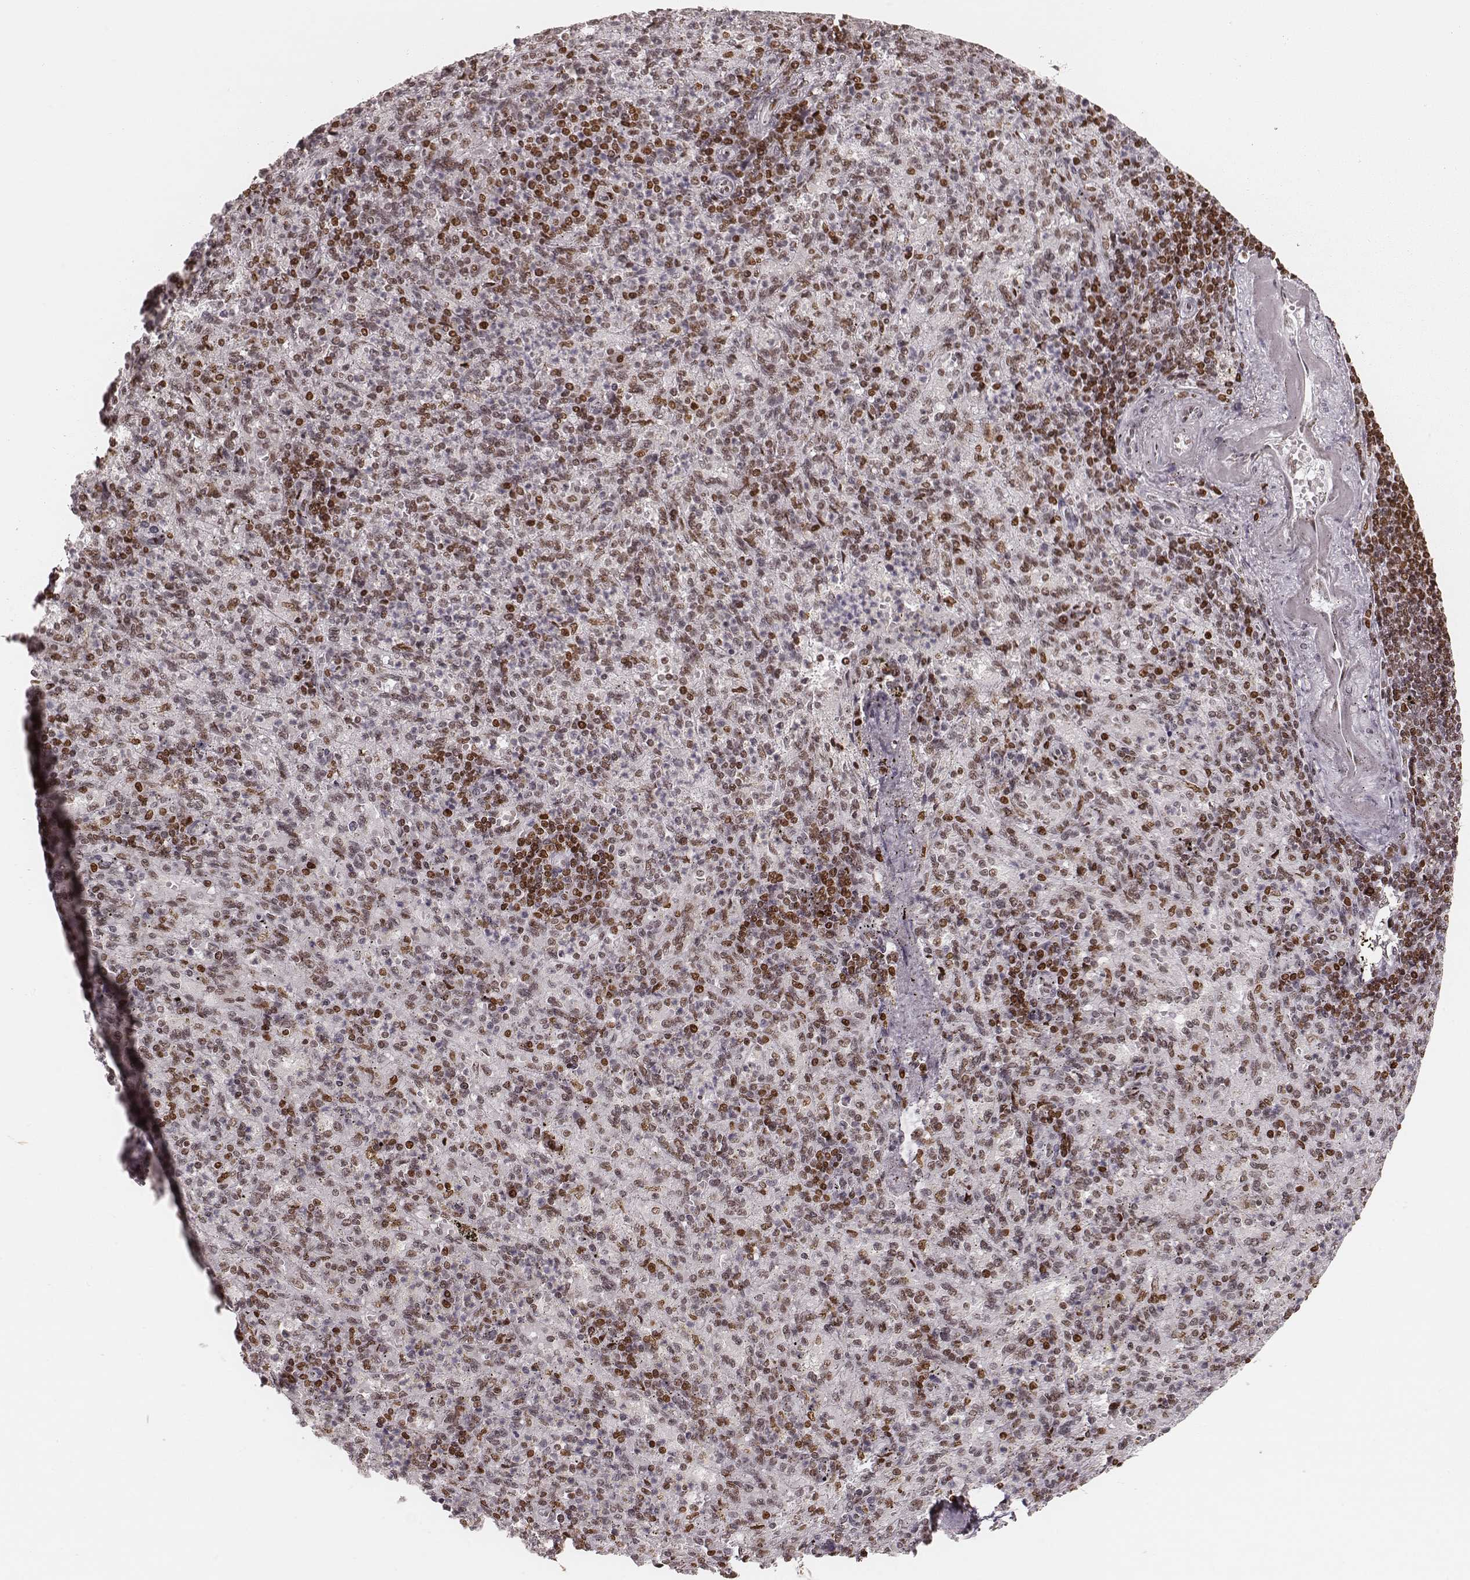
{"staining": {"intensity": "strong", "quantity": ">75%", "location": "nuclear"}, "tissue": "spleen", "cell_type": "Cells in red pulp", "image_type": "normal", "snomed": [{"axis": "morphology", "description": "Normal tissue, NOS"}, {"axis": "topography", "description": "Spleen"}], "caption": "The photomicrograph exhibits a brown stain indicating the presence of a protein in the nuclear of cells in red pulp in spleen.", "gene": "PARP1", "patient": {"sex": "female", "age": 74}}